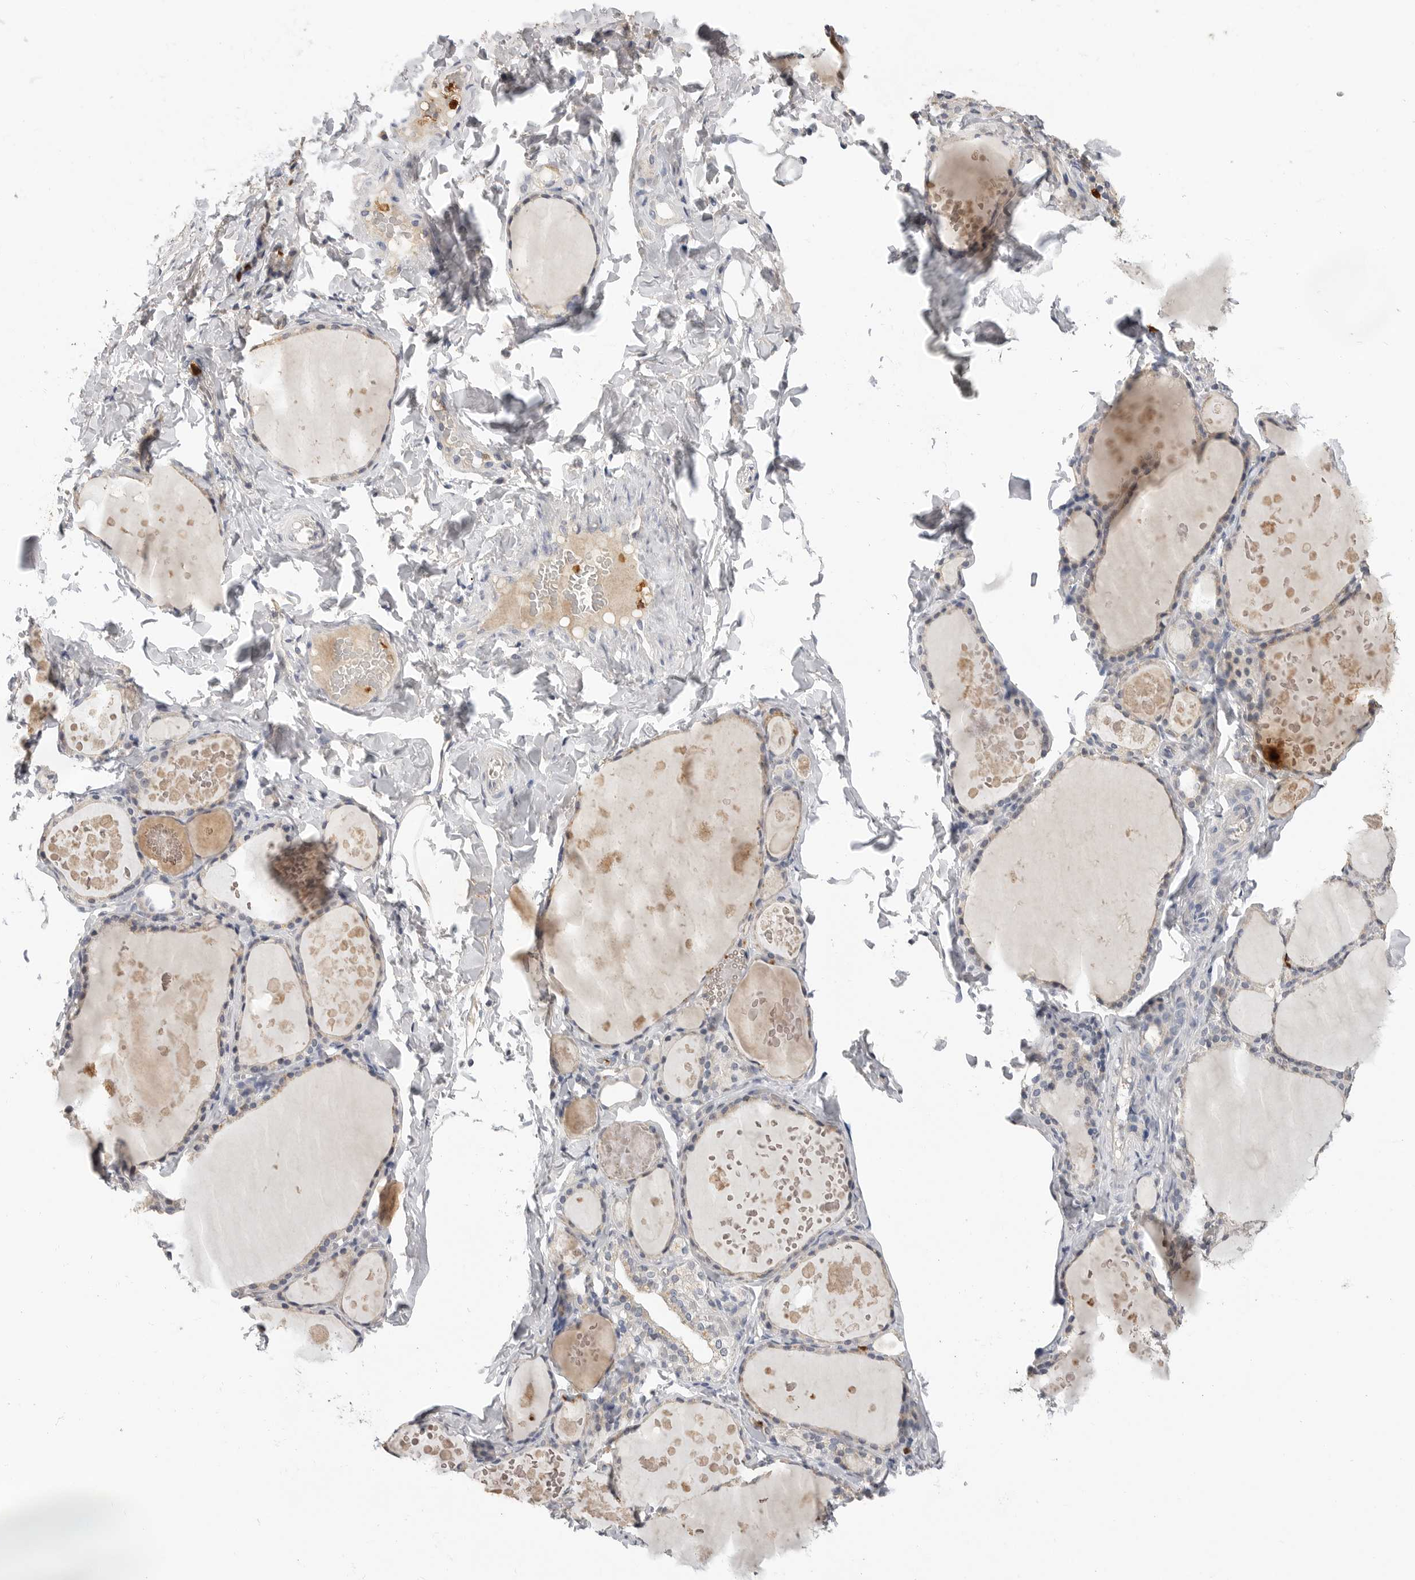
{"staining": {"intensity": "negative", "quantity": "none", "location": "none"}, "tissue": "thyroid gland", "cell_type": "Glandular cells", "image_type": "normal", "snomed": [{"axis": "morphology", "description": "Normal tissue, NOS"}, {"axis": "topography", "description": "Thyroid gland"}], "caption": "Micrograph shows no protein staining in glandular cells of unremarkable thyroid gland.", "gene": "LTBR", "patient": {"sex": "male", "age": 56}}